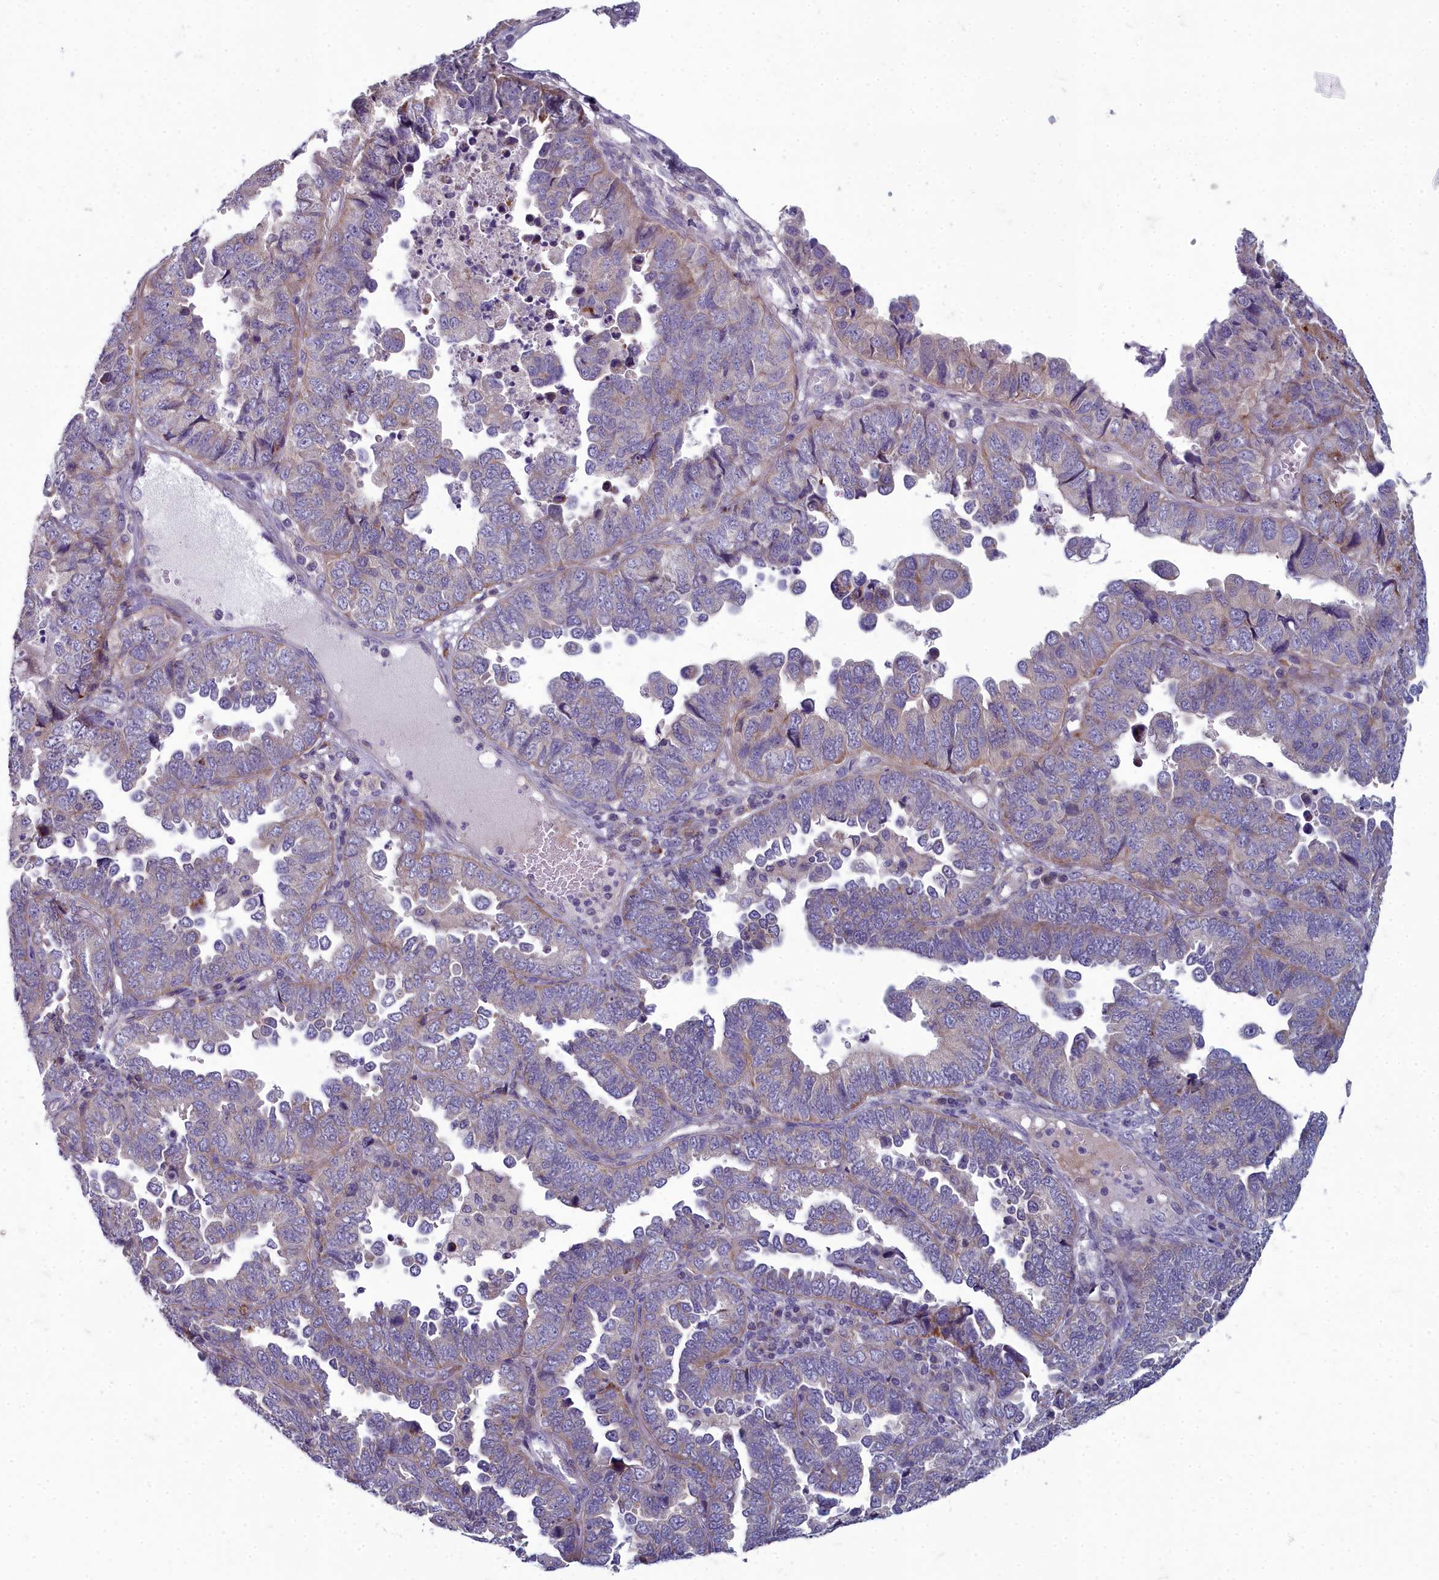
{"staining": {"intensity": "weak", "quantity": "<25%", "location": "cytoplasmic/membranous"}, "tissue": "endometrial cancer", "cell_type": "Tumor cells", "image_type": "cancer", "snomed": [{"axis": "morphology", "description": "Adenocarcinoma, NOS"}, {"axis": "topography", "description": "Endometrium"}], "caption": "Tumor cells are negative for protein expression in human endometrial cancer.", "gene": "INSYN2A", "patient": {"sex": "female", "age": 79}}